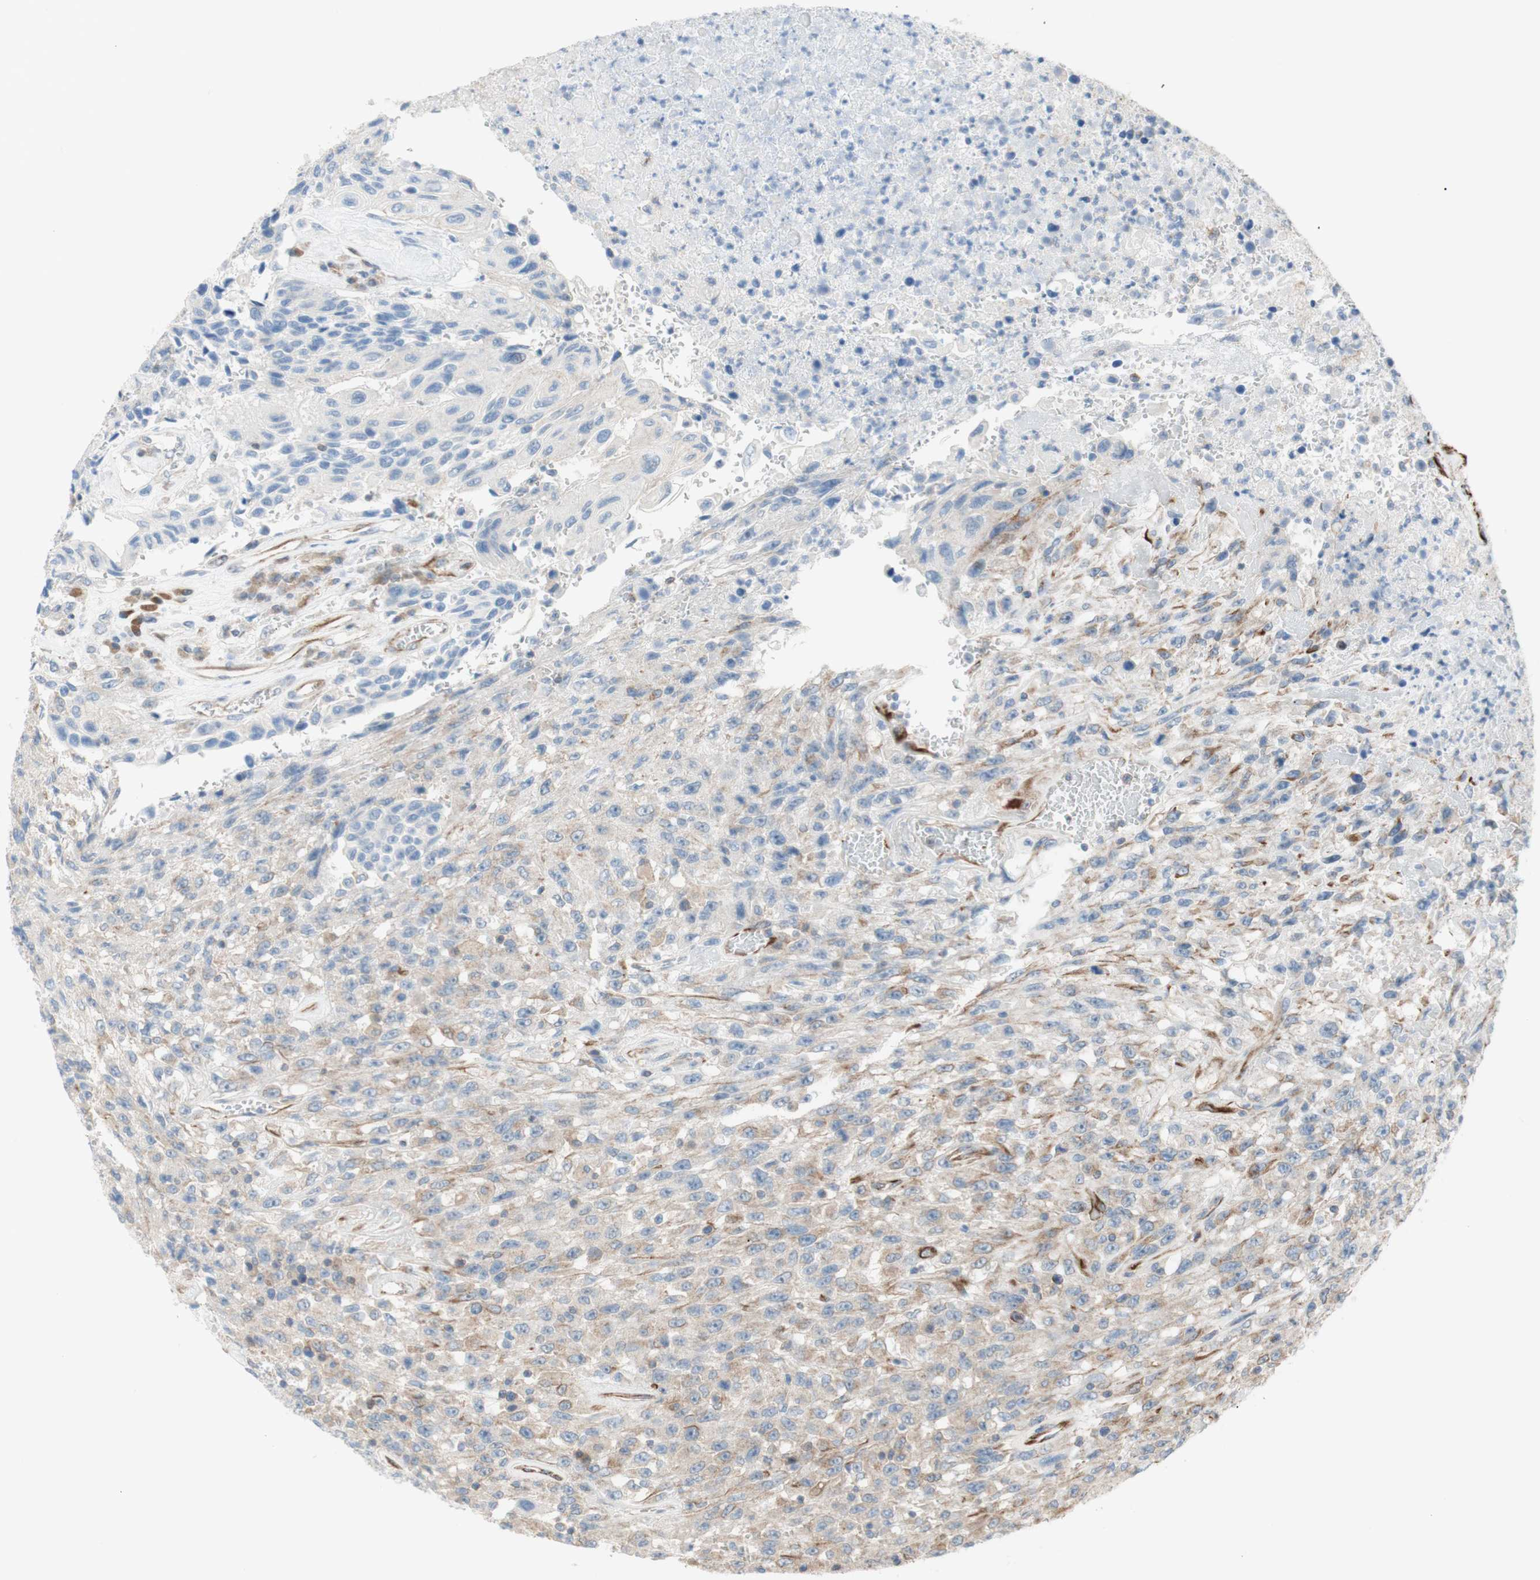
{"staining": {"intensity": "weak", "quantity": ">75%", "location": "cytoplasmic/membranous"}, "tissue": "urothelial cancer", "cell_type": "Tumor cells", "image_type": "cancer", "snomed": [{"axis": "morphology", "description": "Urothelial carcinoma, High grade"}, {"axis": "topography", "description": "Urinary bladder"}], "caption": "A low amount of weak cytoplasmic/membranous positivity is appreciated in about >75% of tumor cells in urothelial cancer tissue.", "gene": "POU2AF1", "patient": {"sex": "male", "age": 66}}